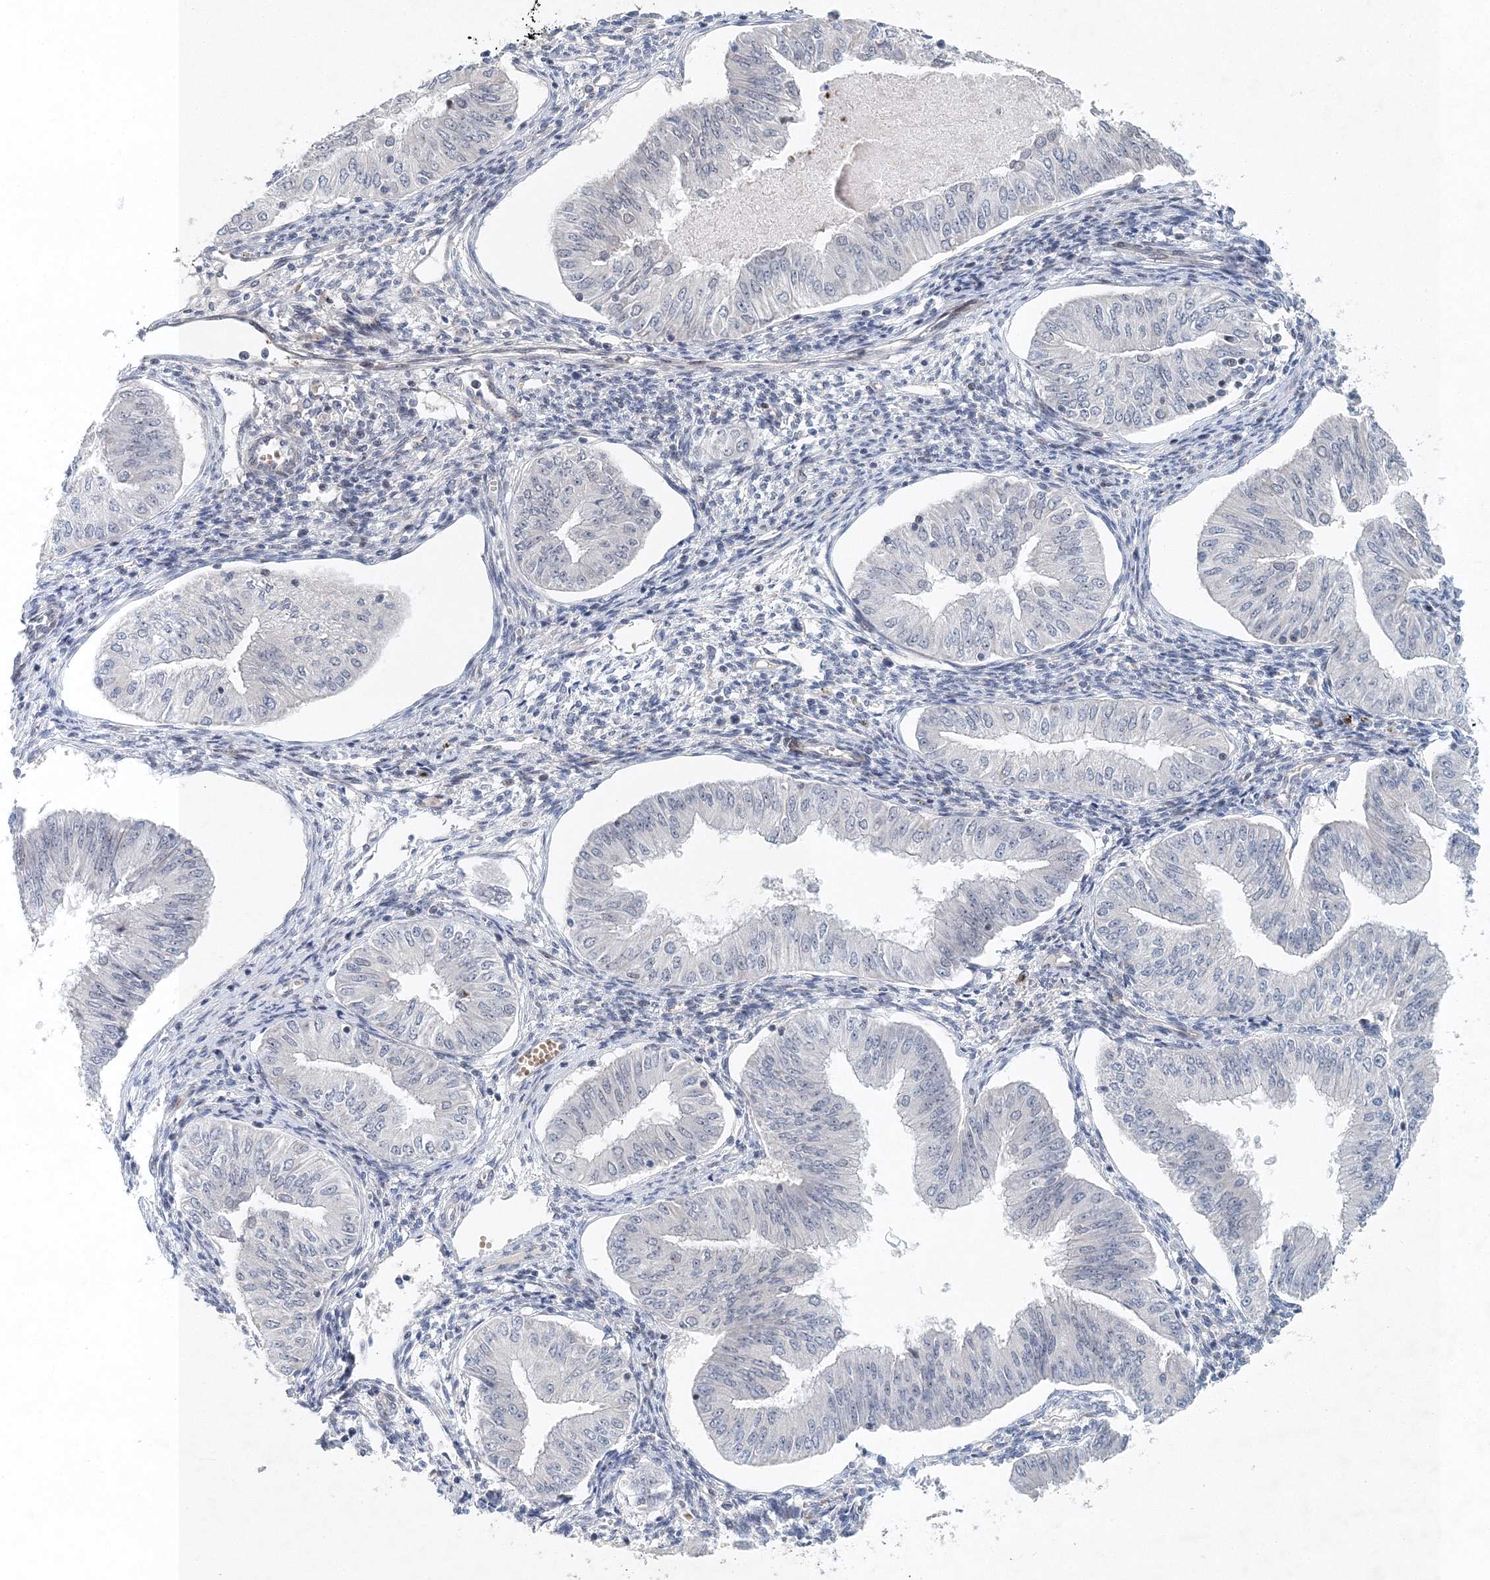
{"staining": {"intensity": "negative", "quantity": "none", "location": "none"}, "tissue": "endometrial cancer", "cell_type": "Tumor cells", "image_type": "cancer", "snomed": [{"axis": "morphology", "description": "Normal tissue, NOS"}, {"axis": "morphology", "description": "Adenocarcinoma, NOS"}, {"axis": "topography", "description": "Endometrium"}], "caption": "The IHC image has no significant positivity in tumor cells of adenocarcinoma (endometrial) tissue.", "gene": "UIMC1", "patient": {"sex": "female", "age": 53}}